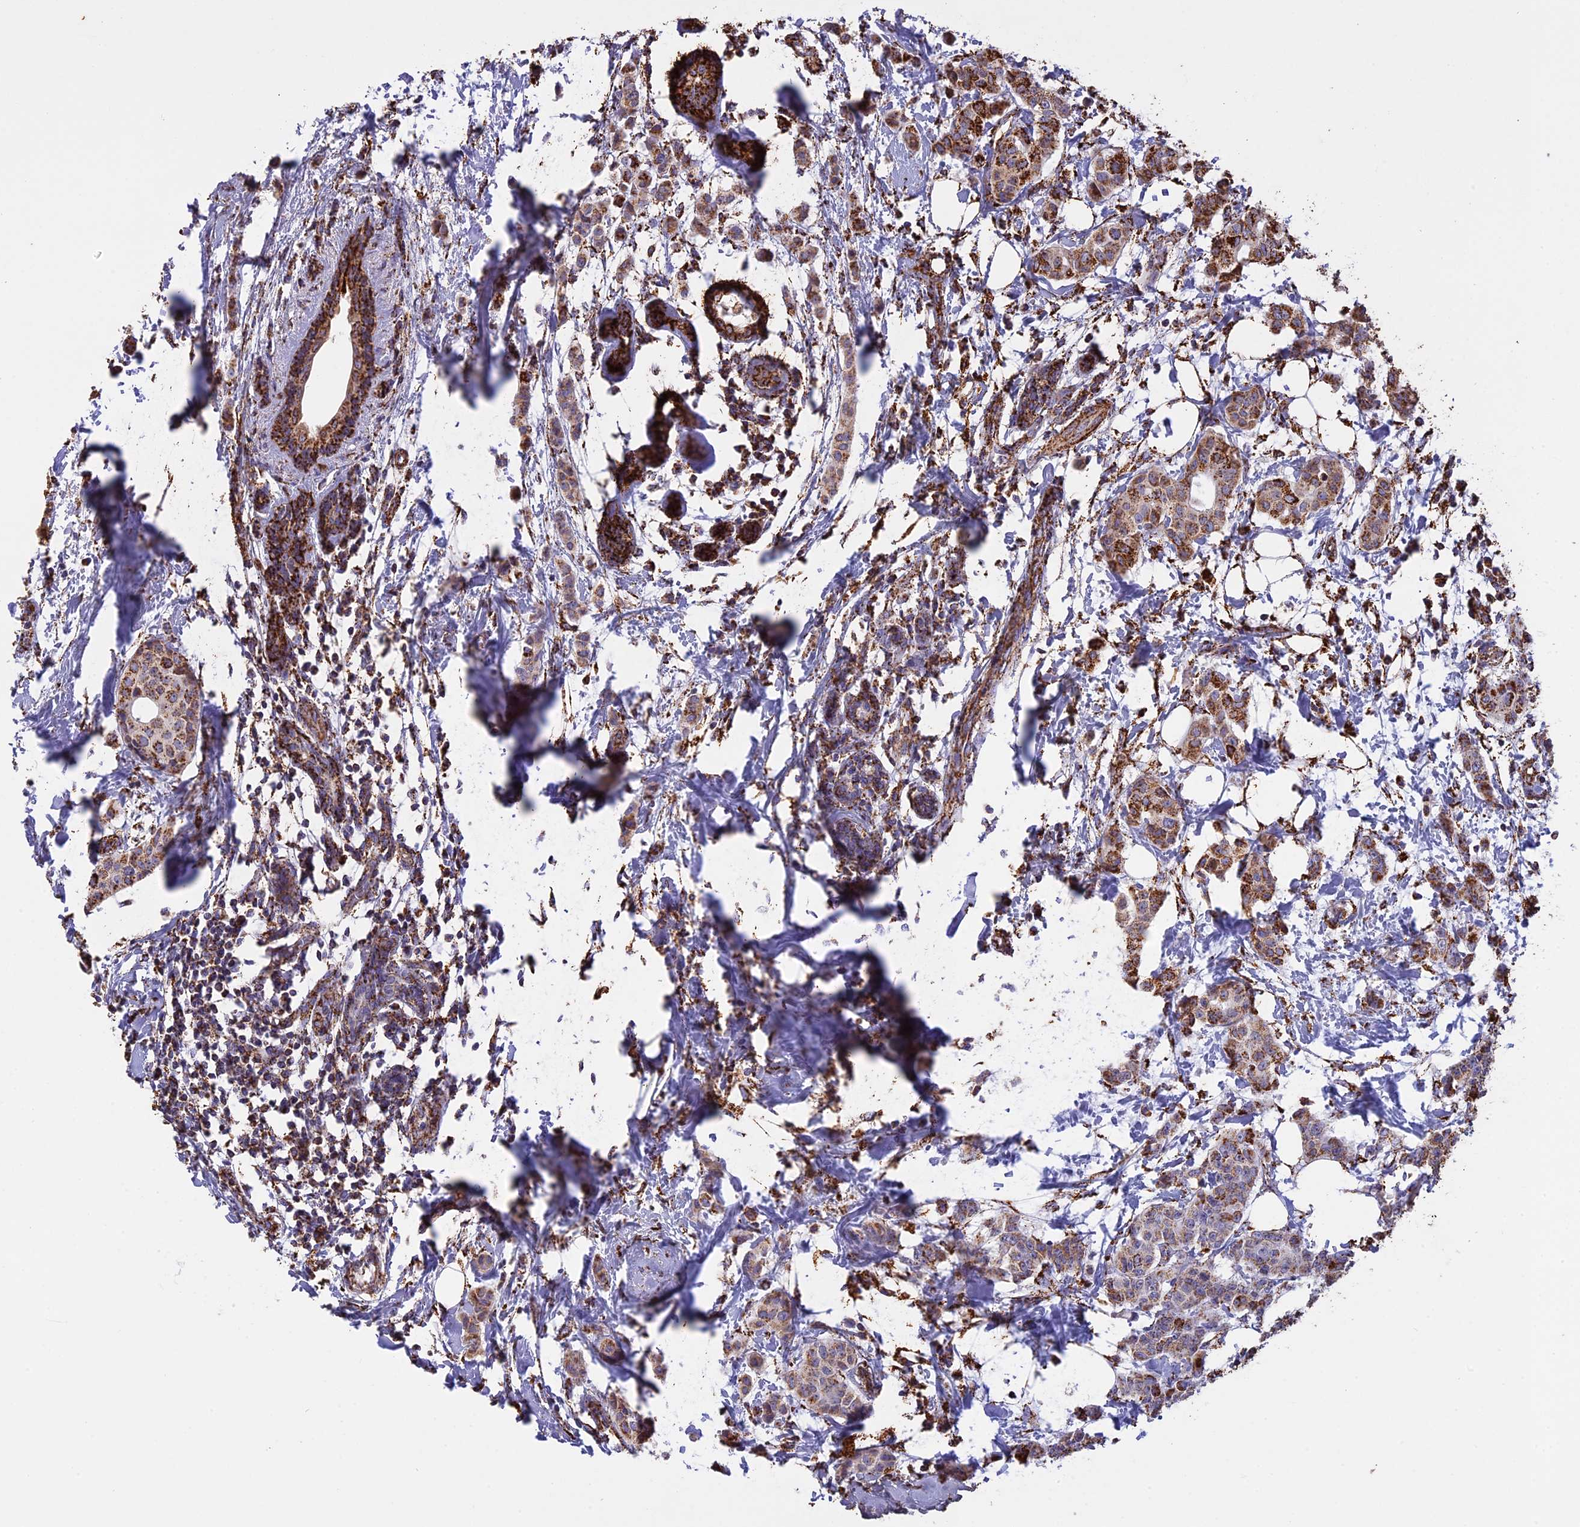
{"staining": {"intensity": "moderate", "quantity": ">75%", "location": "cytoplasmic/membranous"}, "tissue": "breast cancer", "cell_type": "Tumor cells", "image_type": "cancer", "snomed": [{"axis": "morphology", "description": "Duct carcinoma"}, {"axis": "topography", "description": "Breast"}], "caption": "IHC micrograph of neoplastic tissue: breast invasive ductal carcinoma stained using immunohistochemistry (IHC) exhibits medium levels of moderate protein expression localized specifically in the cytoplasmic/membranous of tumor cells, appearing as a cytoplasmic/membranous brown color.", "gene": "KCNG1", "patient": {"sex": "female", "age": 40}}